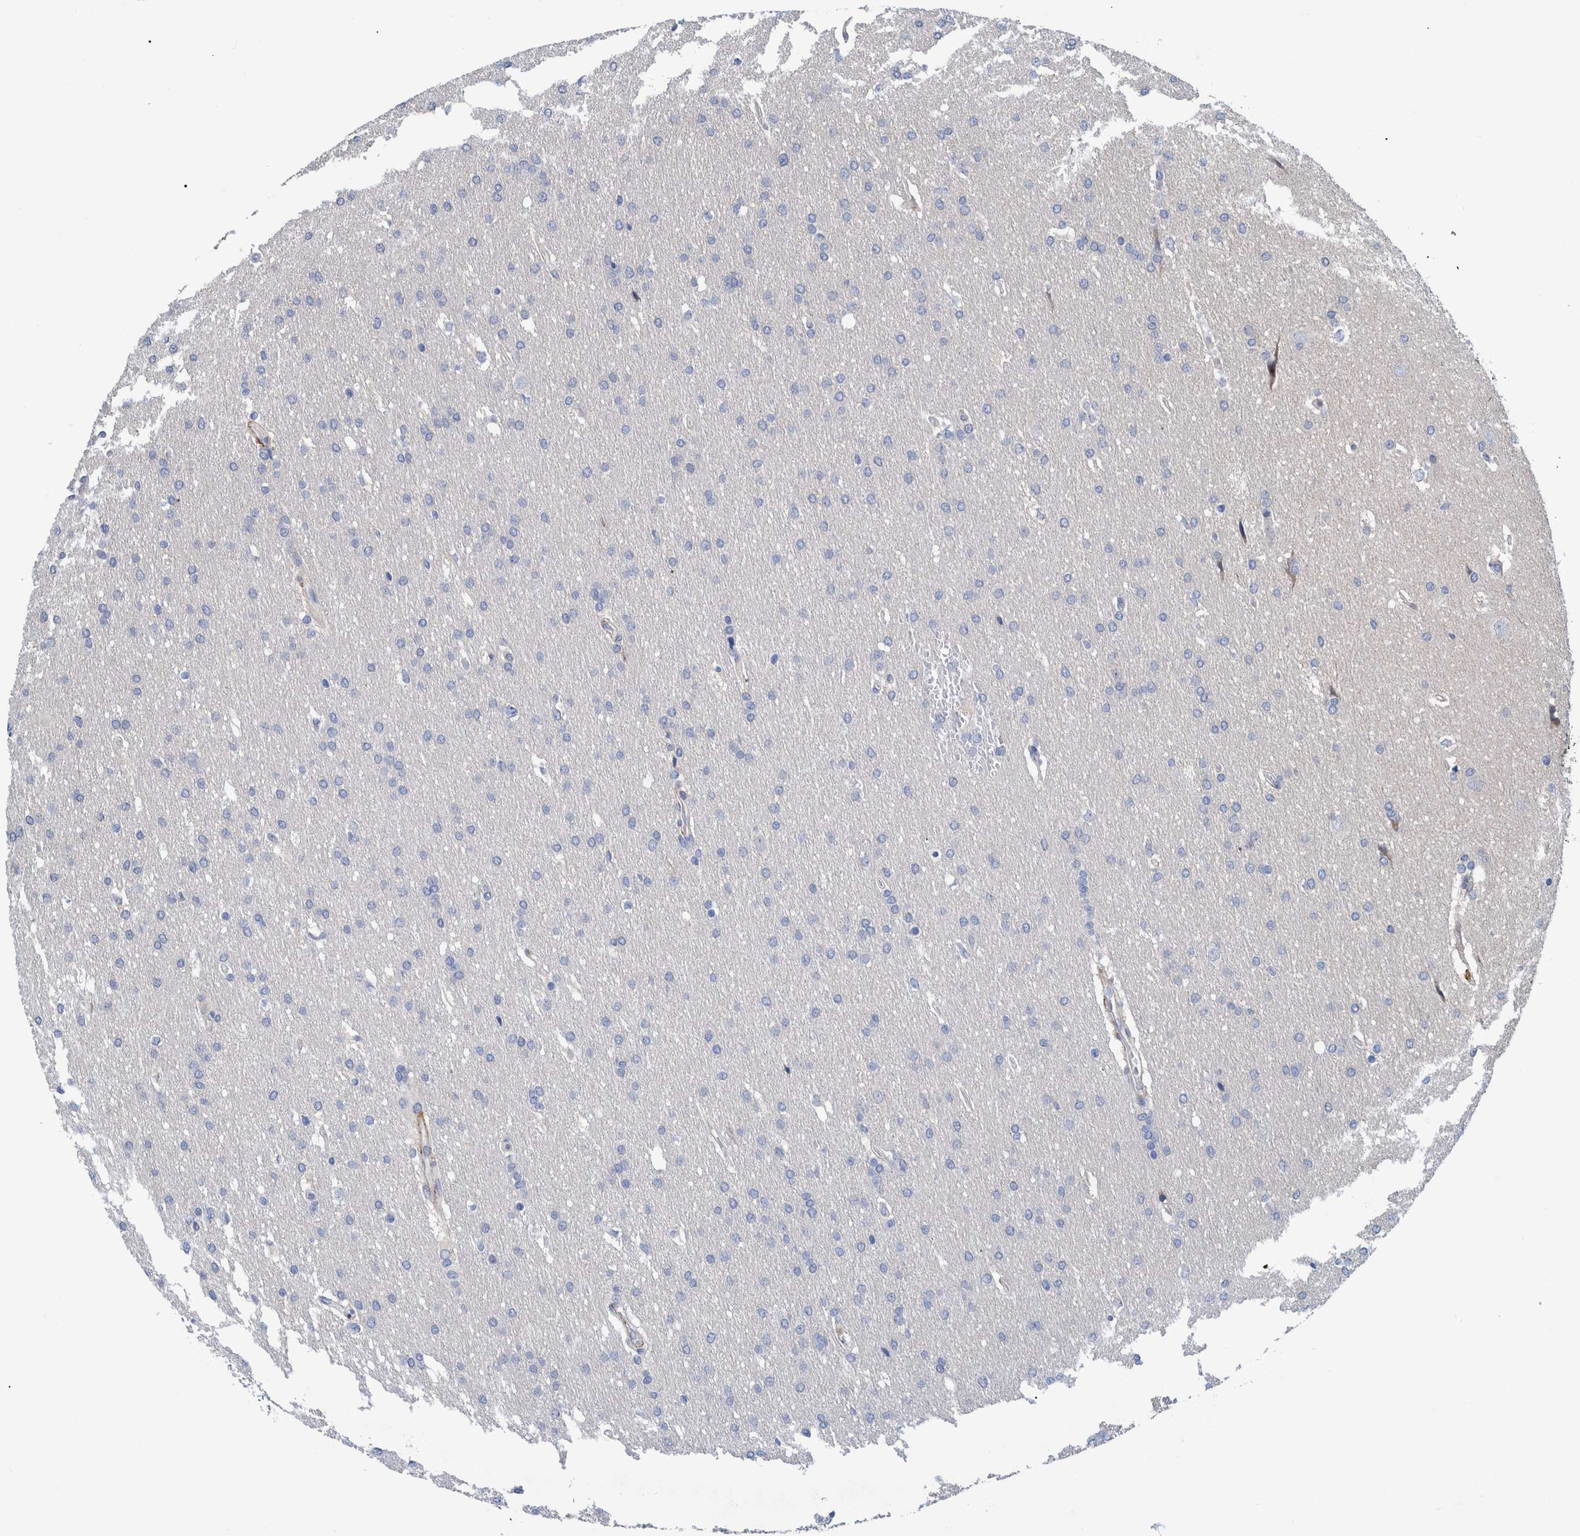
{"staining": {"intensity": "negative", "quantity": "none", "location": "none"}, "tissue": "glioma", "cell_type": "Tumor cells", "image_type": "cancer", "snomed": [{"axis": "morphology", "description": "Glioma, malignant, Low grade"}, {"axis": "topography", "description": "Brain"}], "caption": "Immunohistochemical staining of human glioma displays no significant positivity in tumor cells.", "gene": "MKS1", "patient": {"sex": "female", "age": 37}}